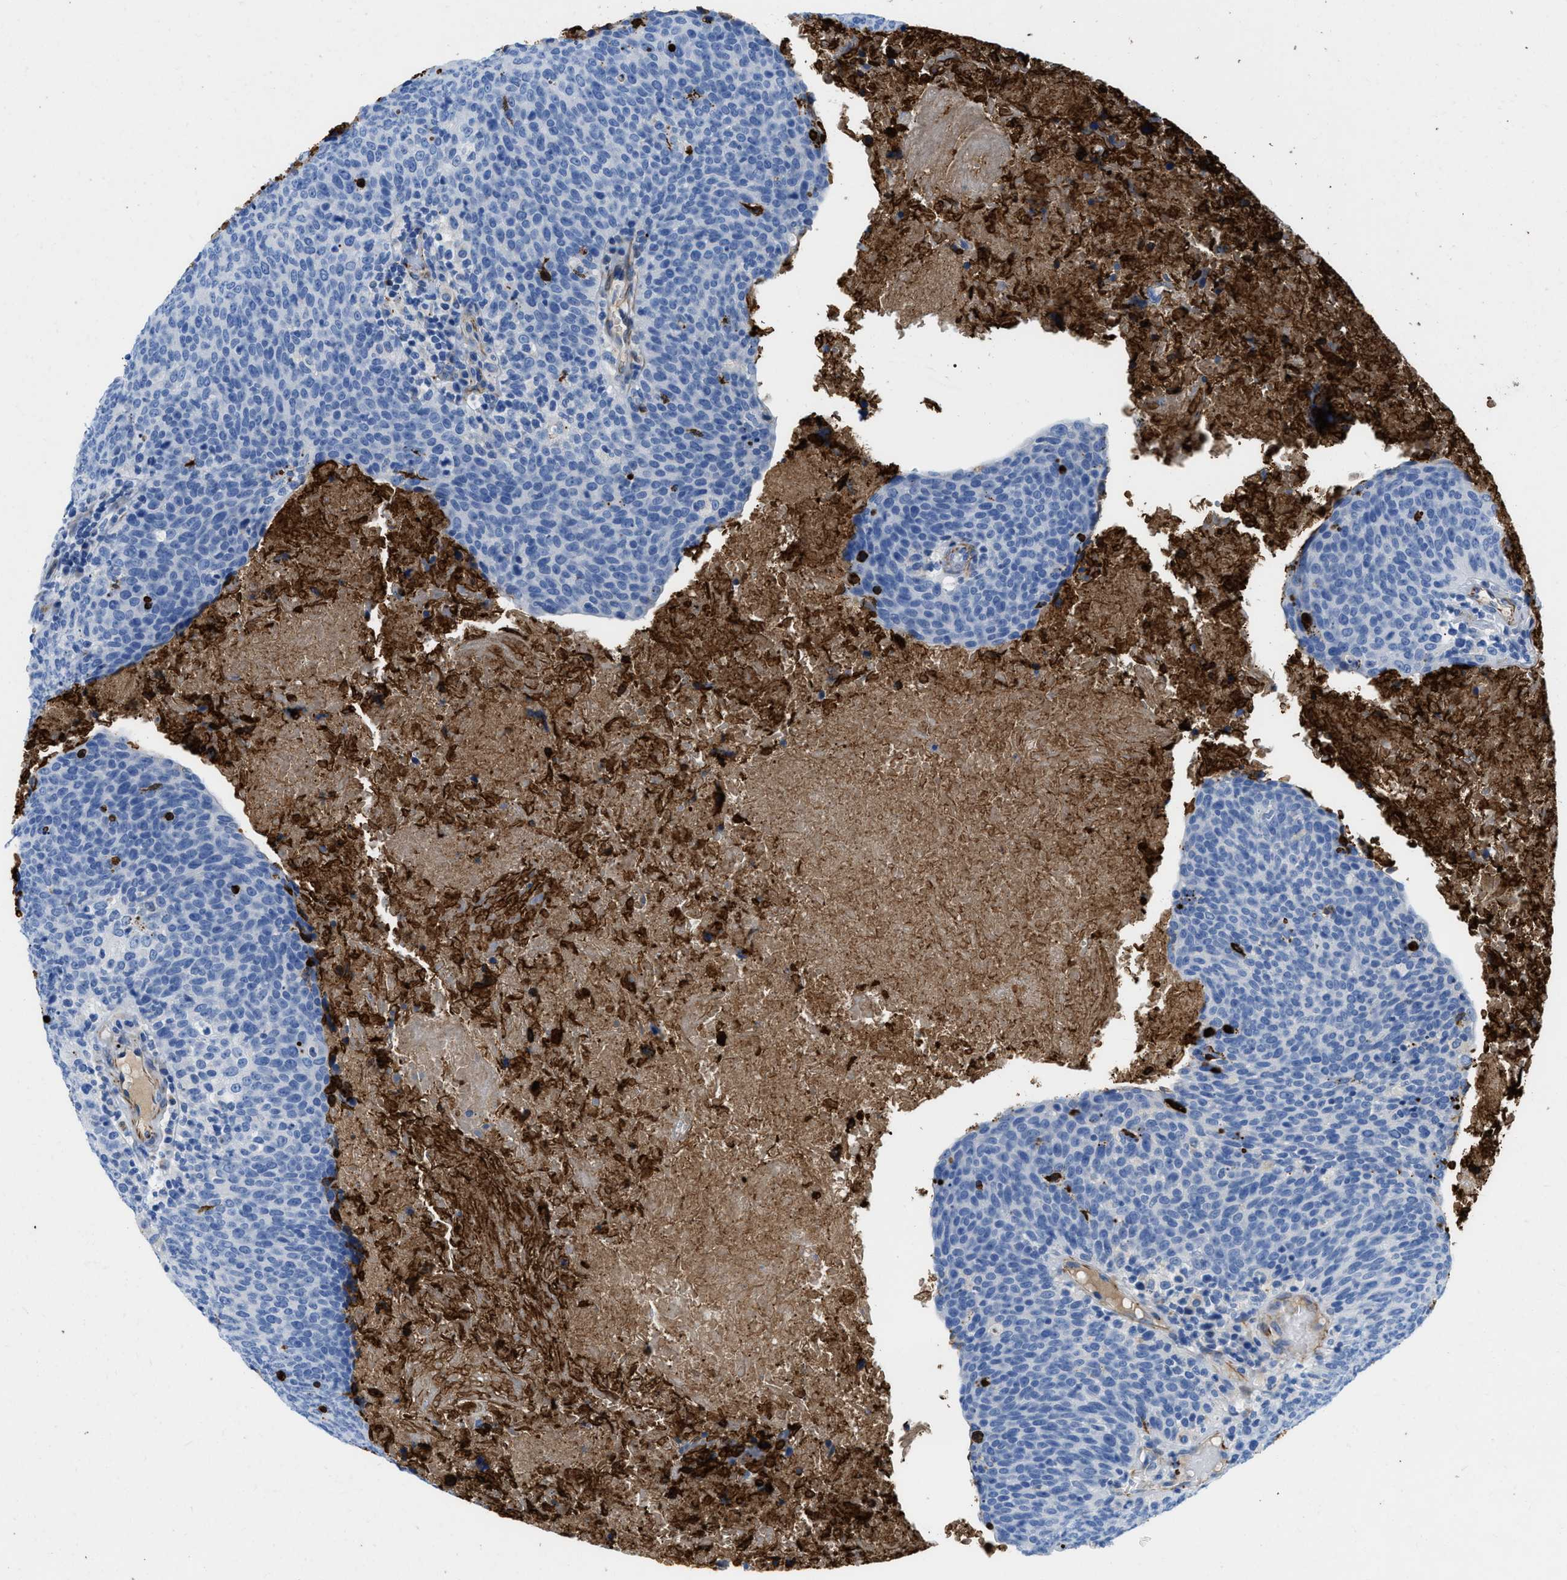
{"staining": {"intensity": "negative", "quantity": "none", "location": "none"}, "tissue": "head and neck cancer", "cell_type": "Tumor cells", "image_type": "cancer", "snomed": [{"axis": "morphology", "description": "Squamous cell carcinoma, NOS"}, {"axis": "morphology", "description": "Squamous cell carcinoma, metastatic, NOS"}, {"axis": "topography", "description": "Lymph node"}, {"axis": "topography", "description": "Head-Neck"}], "caption": "This is an immunohistochemistry photomicrograph of metastatic squamous cell carcinoma (head and neck). There is no positivity in tumor cells.", "gene": "XCR1", "patient": {"sex": "male", "age": 62}}